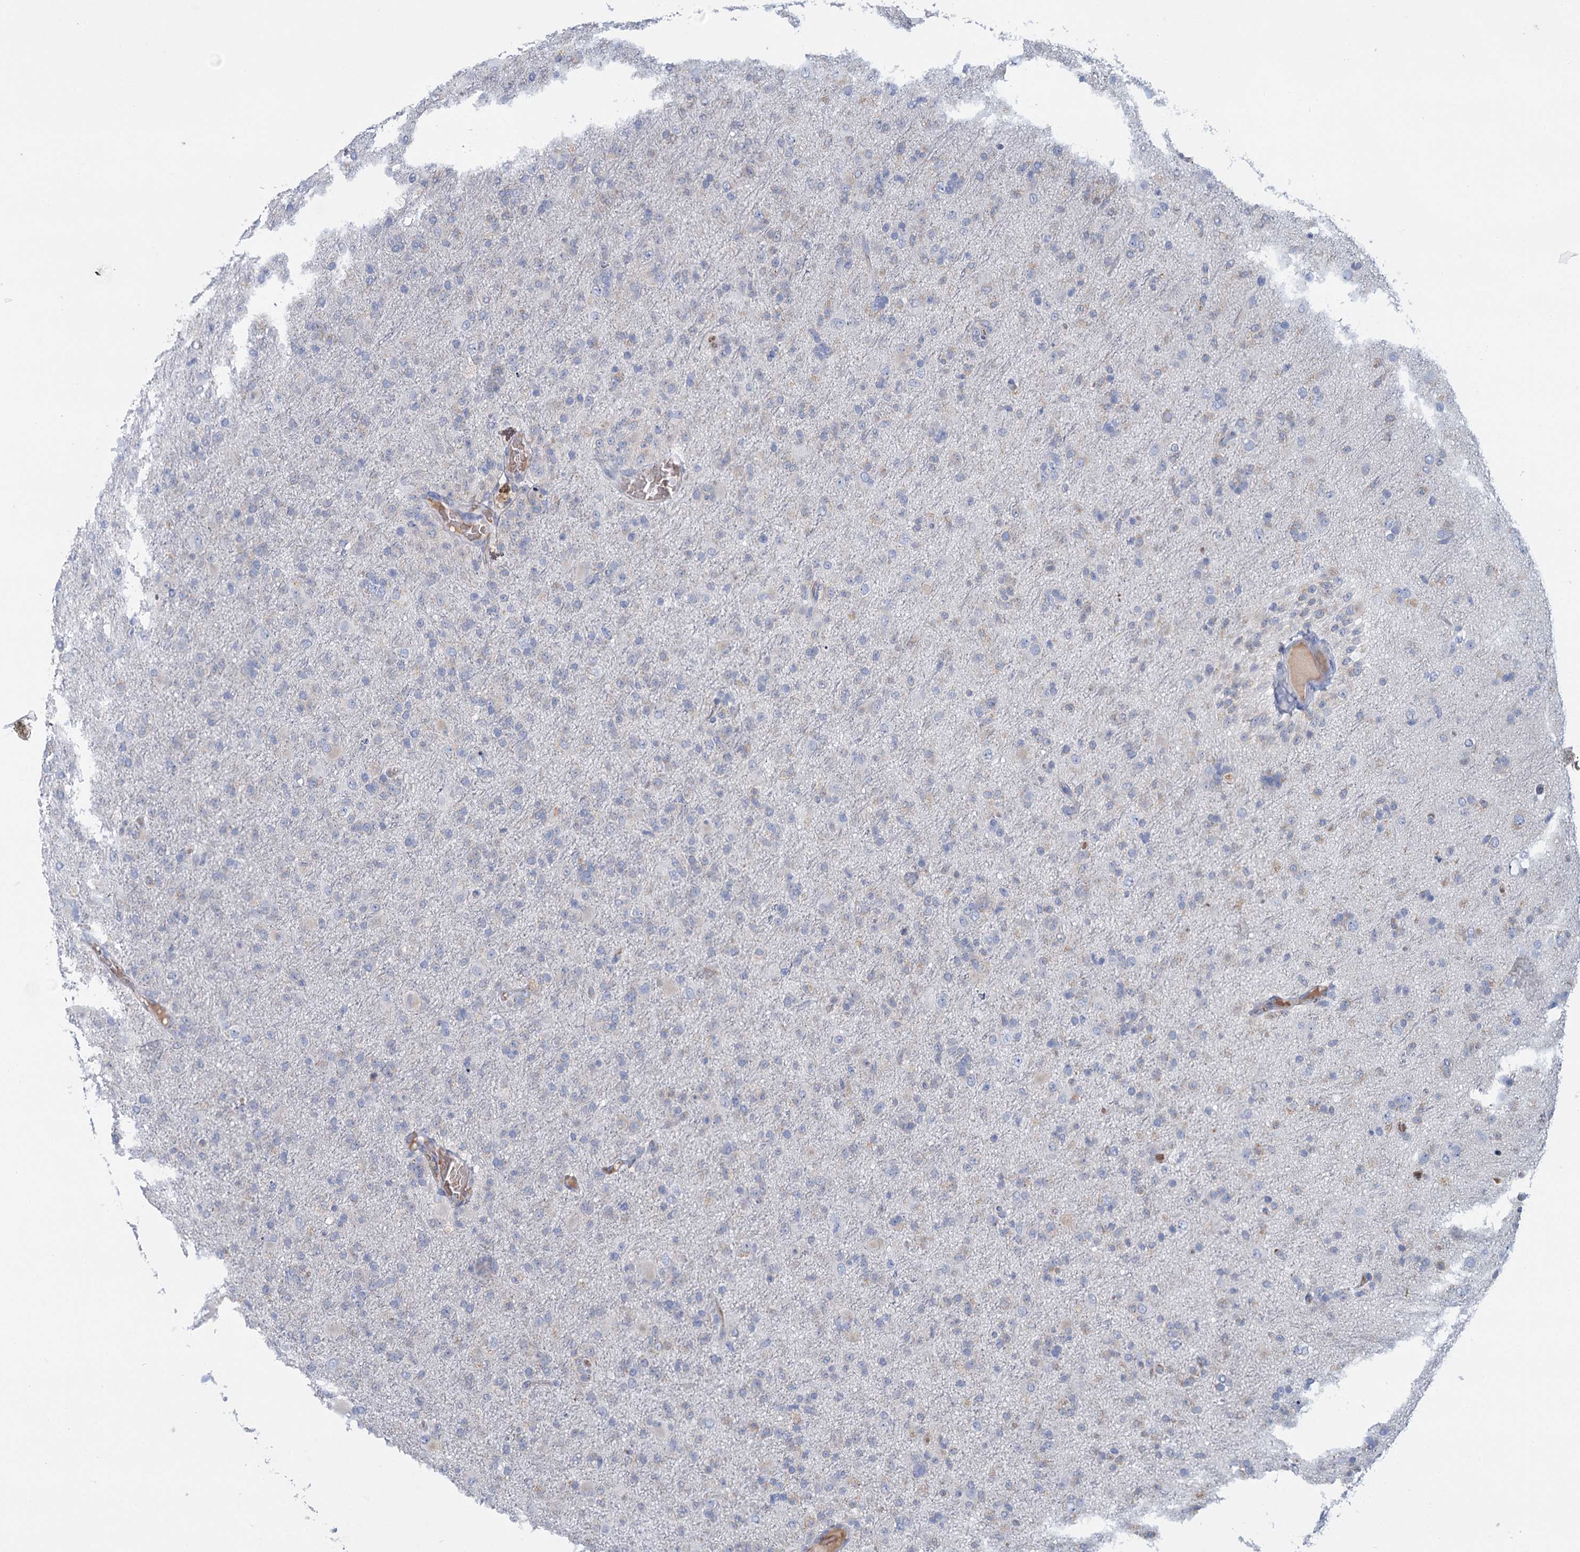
{"staining": {"intensity": "negative", "quantity": "none", "location": "none"}, "tissue": "glioma", "cell_type": "Tumor cells", "image_type": "cancer", "snomed": [{"axis": "morphology", "description": "Glioma, malignant, Low grade"}, {"axis": "topography", "description": "Brain"}], "caption": "Immunohistochemistry photomicrograph of neoplastic tissue: human glioma stained with DAB demonstrates no significant protein positivity in tumor cells. (Stains: DAB immunohistochemistry with hematoxylin counter stain, Microscopy: brightfield microscopy at high magnification).", "gene": "ANKRD16", "patient": {"sex": "male", "age": 65}}